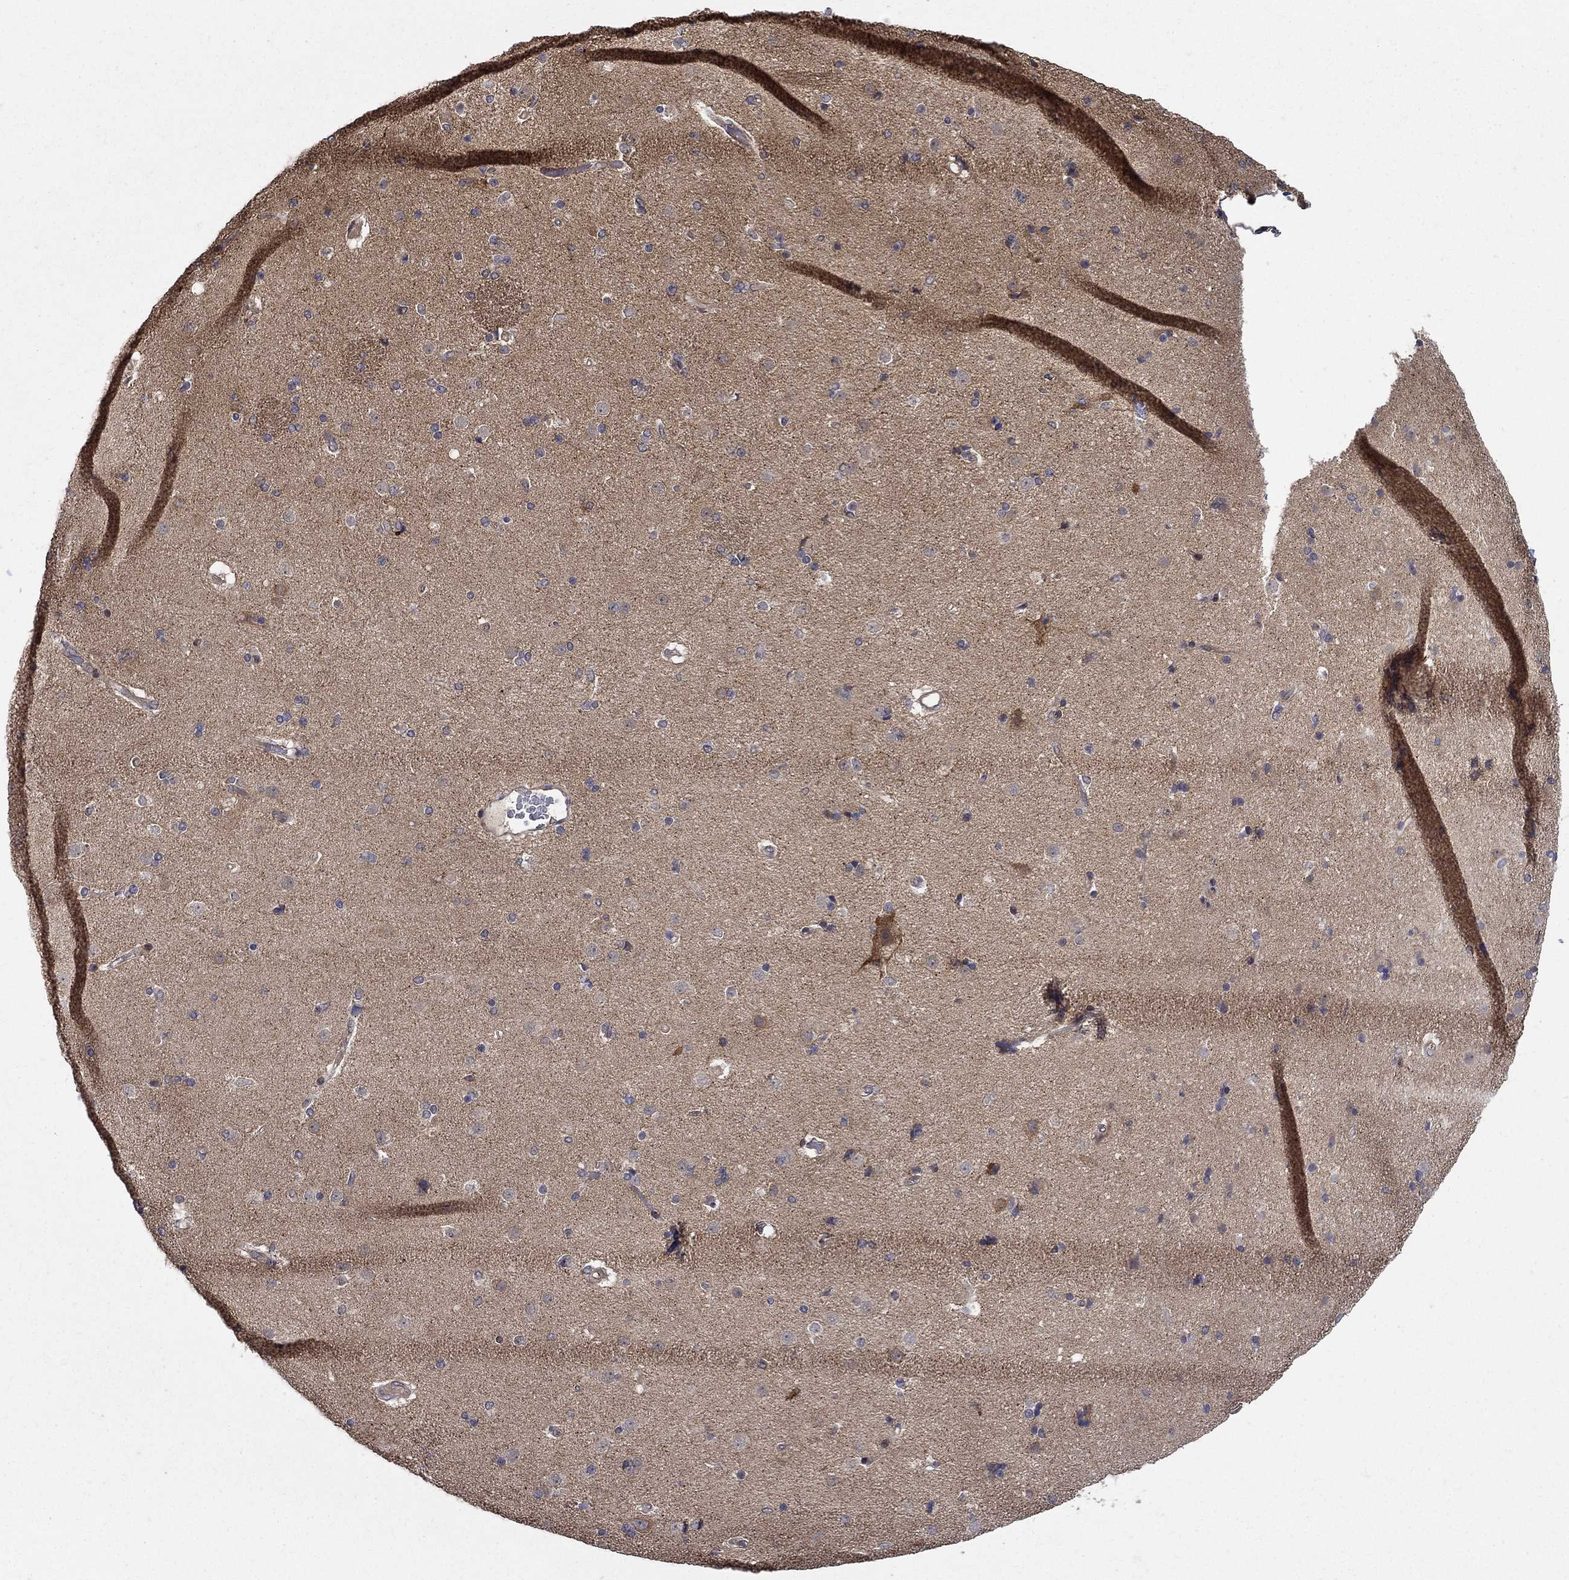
{"staining": {"intensity": "negative", "quantity": "none", "location": "none"}, "tissue": "caudate", "cell_type": "Glial cells", "image_type": "normal", "snomed": [{"axis": "morphology", "description": "Normal tissue, NOS"}, {"axis": "topography", "description": "Lateral ventricle wall"}], "caption": "Human caudate stained for a protein using immunohistochemistry (IHC) shows no expression in glial cells.", "gene": "ZNF594", "patient": {"sex": "female", "age": 71}}